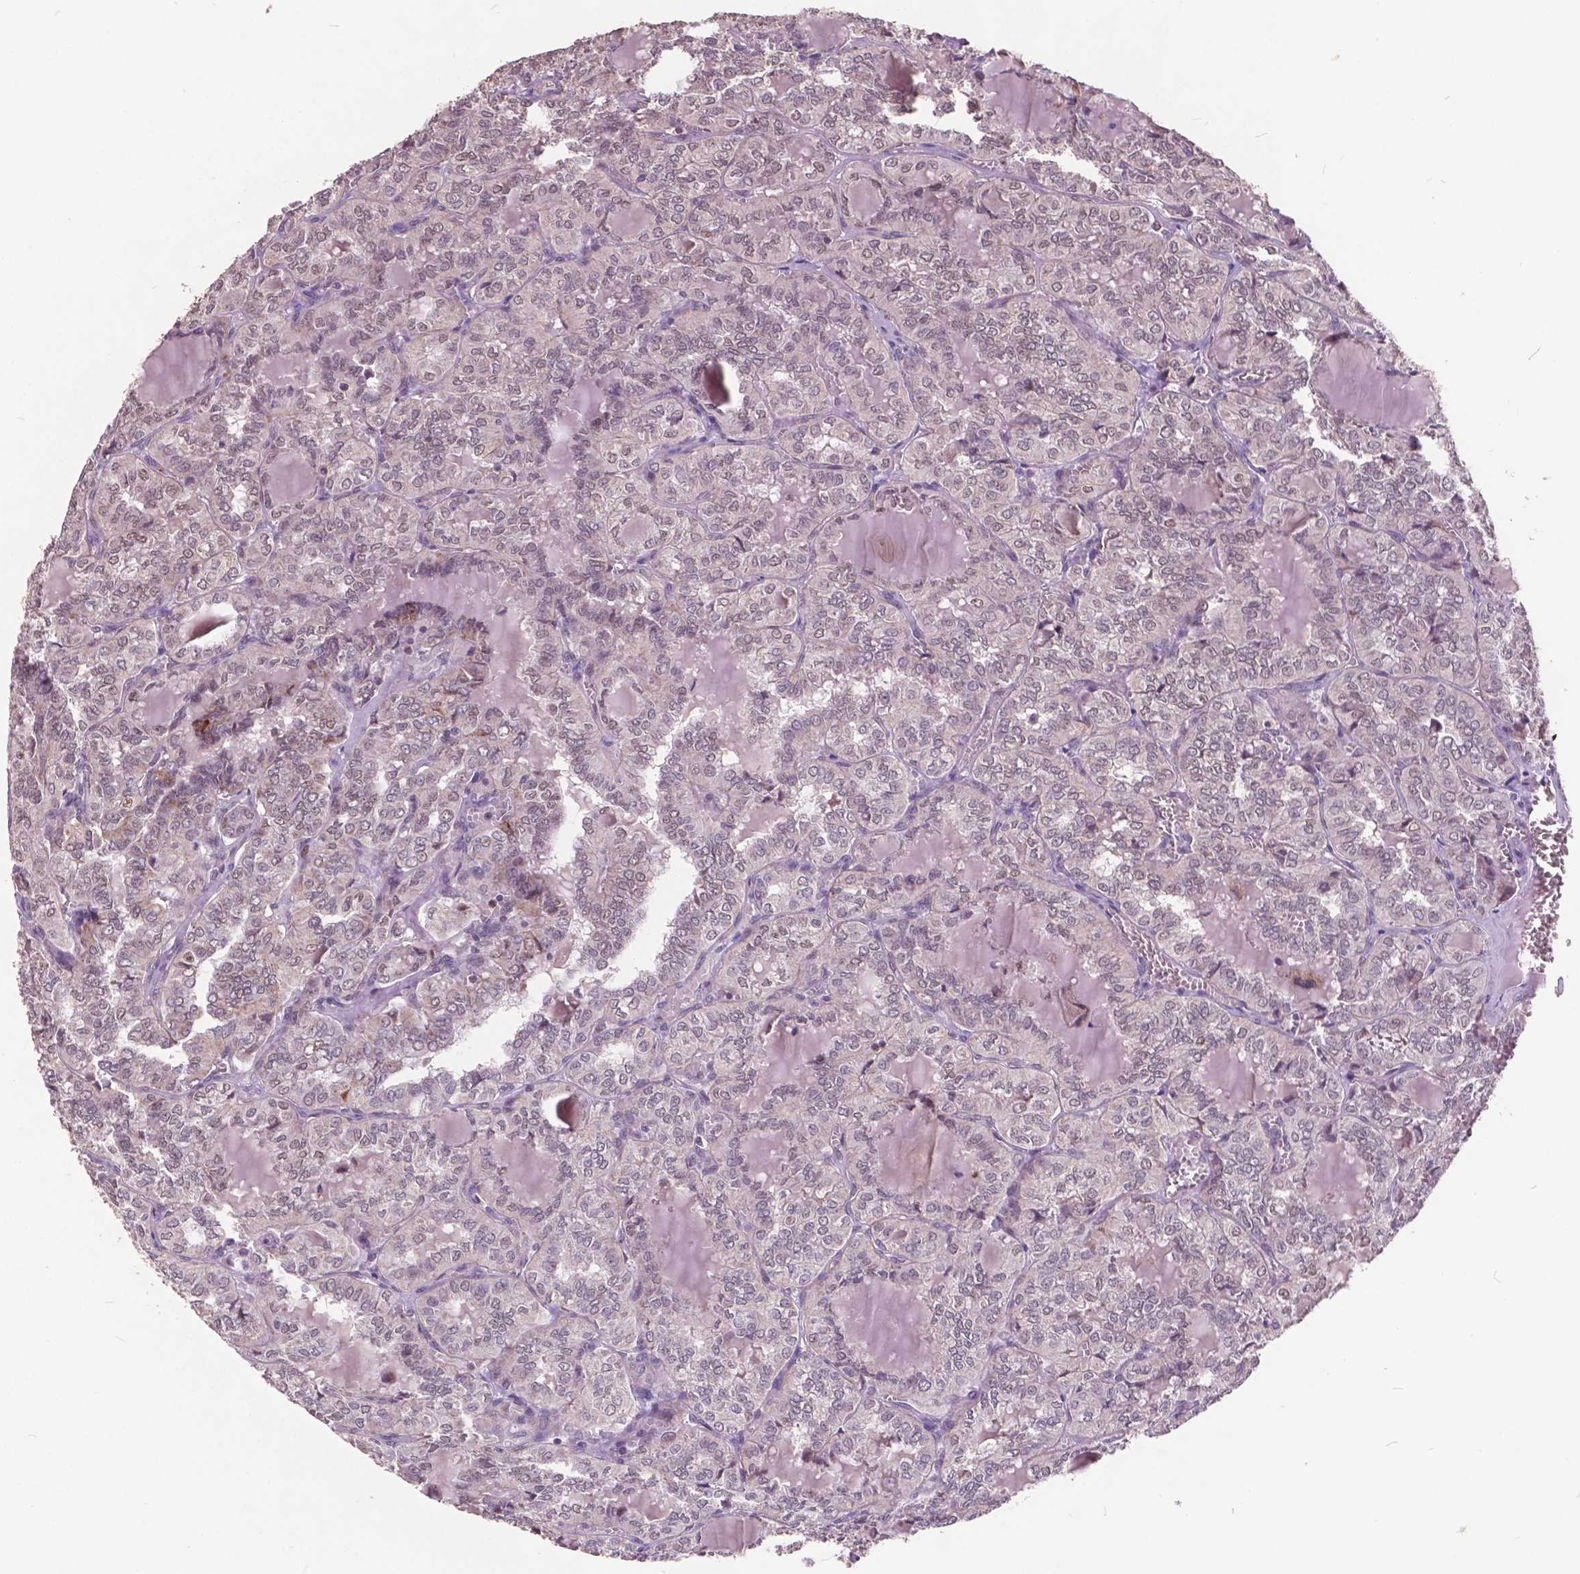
{"staining": {"intensity": "weak", "quantity": ">75%", "location": "nuclear"}, "tissue": "thyroid cancer", "cell_type": "Tumor cells", "image_type": "cancer", "snomed": [{"axis": "morphology", "description": "Papillary adenocarcinoma, NOS"}, {"axis": "topography", "description": "Thyroid gland"}], "caption": "Immunohistochemistry (IHC) staining of papillary adenocarcinoma (thyroid), which exhibits low levels of weak nuclear staining in approximately >75% of tumor cells indicating weak nuclear protein positivity. The staining was performed using DAB (3,3'-diaminobenzidine) (brown) for protein detection and nuclei were counterstained in hematoxylin (blue).", "gene": "MSH2", "patient": {"sex": "female", "age": 41}}